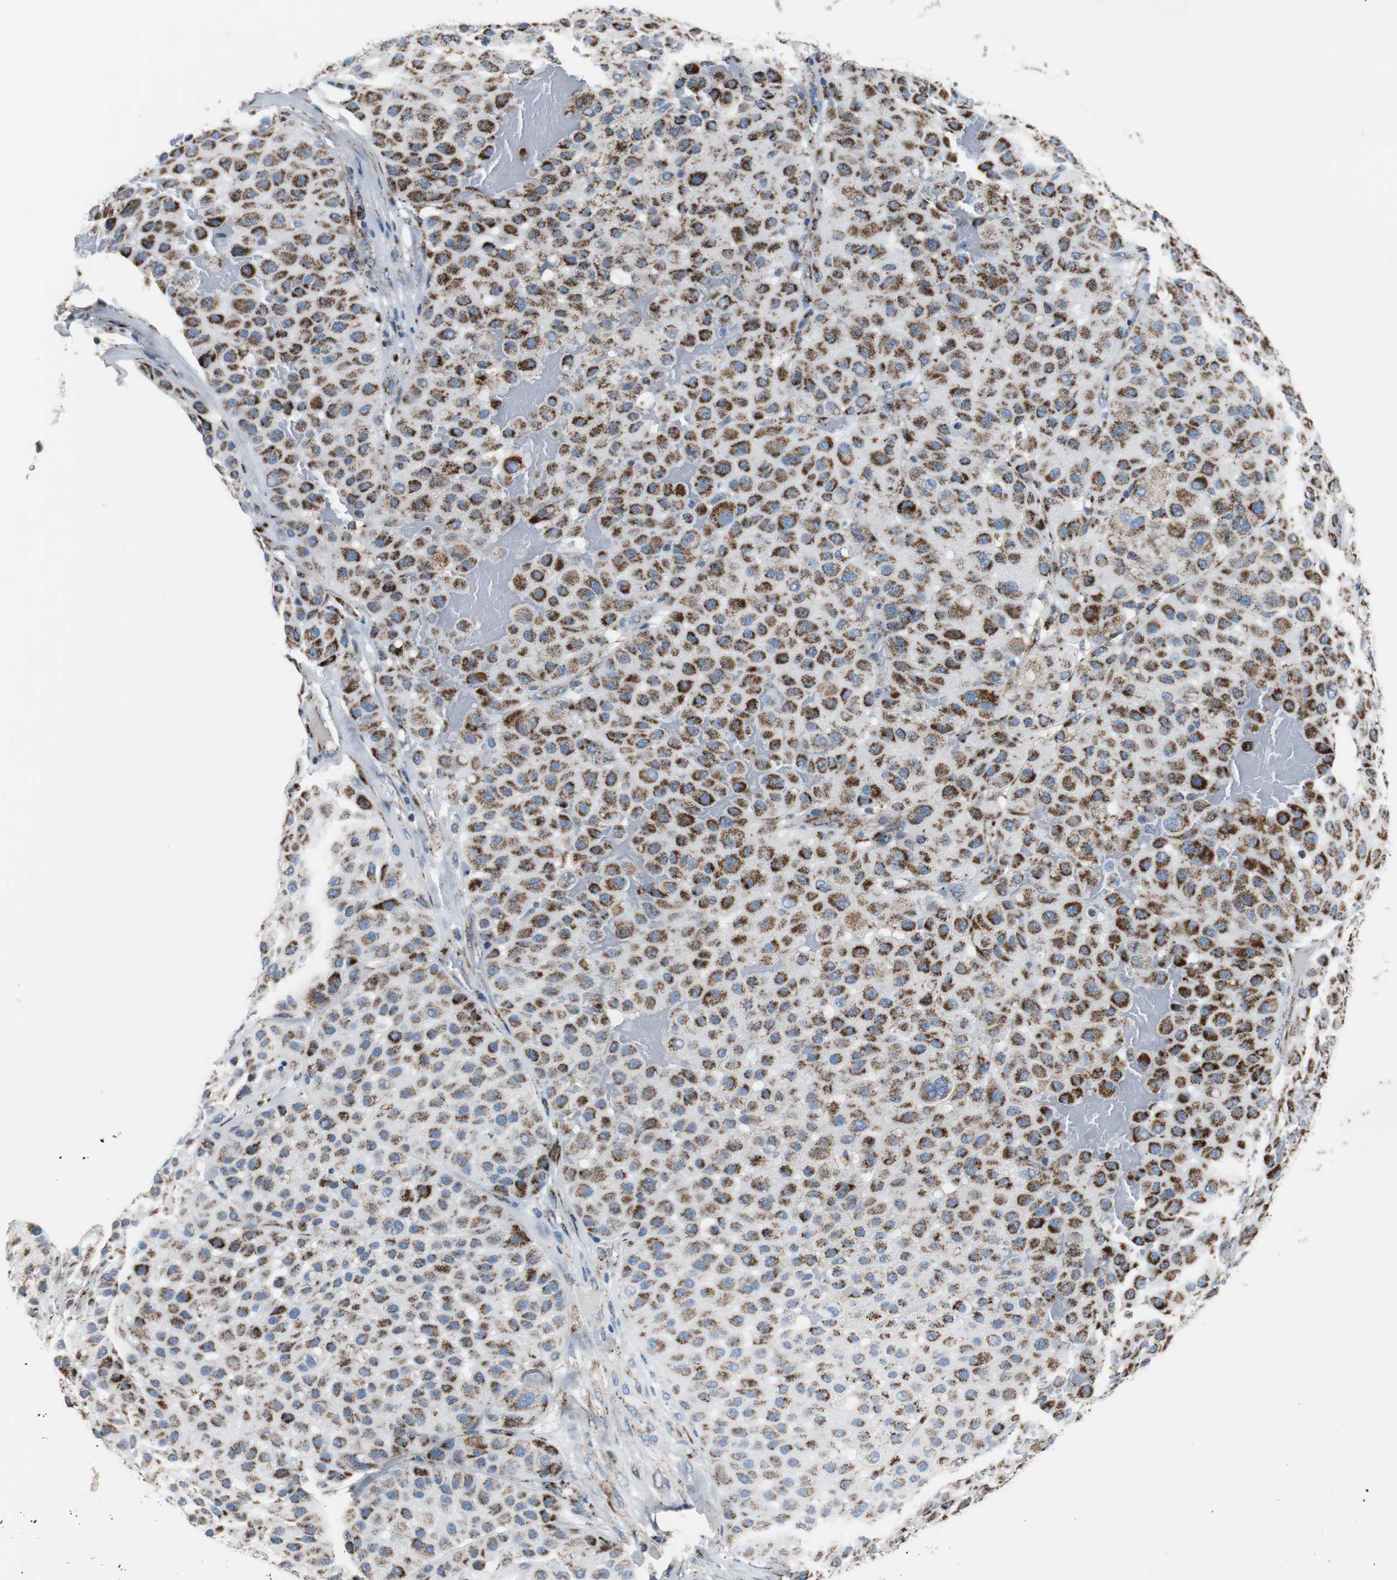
{"staining": {"intensity": "strong", "quantity": ">75%", "location": "cytoplasmic/membranous"}, "tissue": "melanoma", "cell_type": "Tumor cells", "image_type": "cancer", "snomed": [{"axis": "morphology", "description": "Normal tissue, NOS"}, {"axis": "morphology", "description": "Malignant melanoma, Metastatic site"}, {"axis": "topography", "description": "Skin"}], "caption": "Melanoma stained with DAB (3,3'-diaminobenzidine) immunohistochemistry demonstrates high levels of strong cytoplasmic/membranous expression in approximately >75% of tumor cells. (Brightfield microscopy of DAB IHC at high magnification).", "gene": "C1QTNF7", "patient": {"sex": "male", "age": 41}}